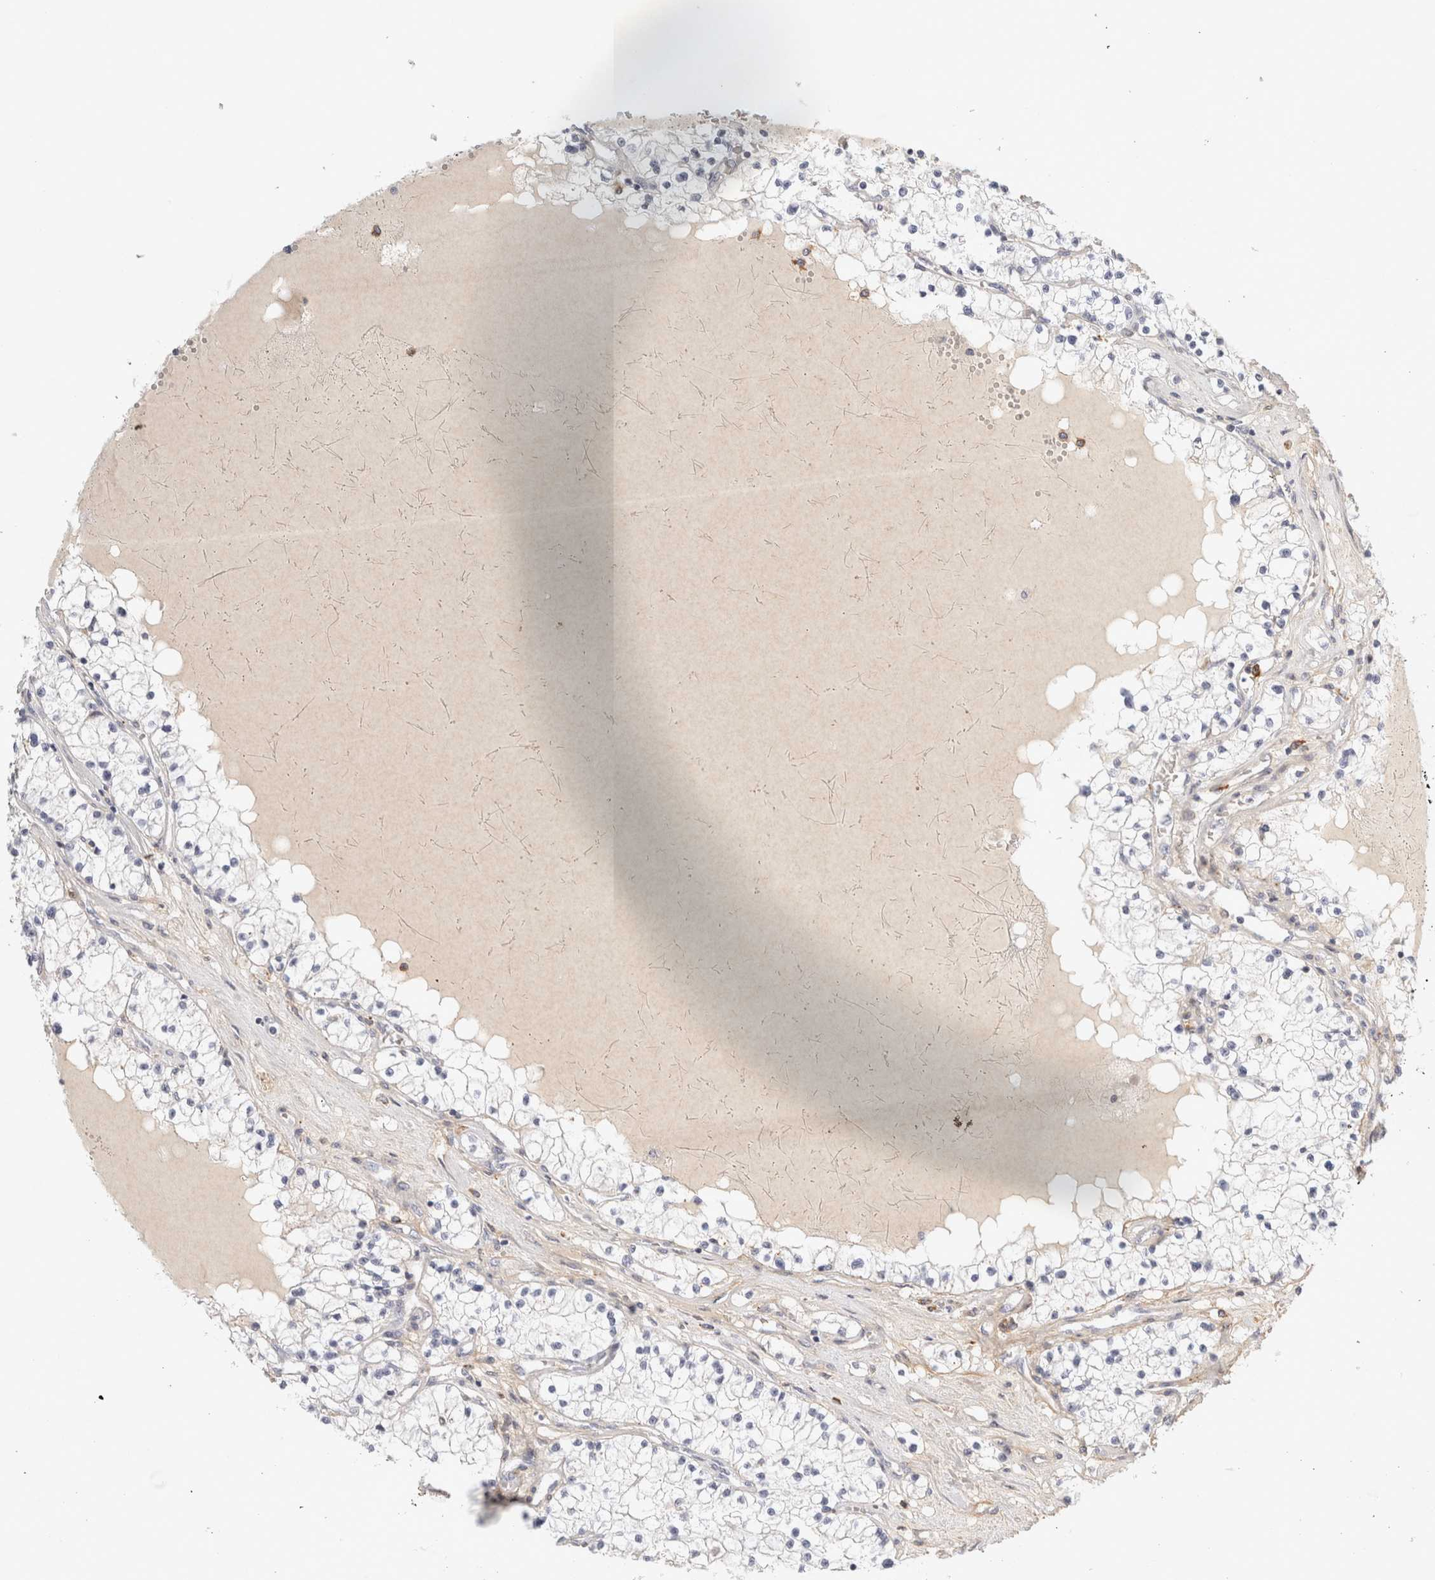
{"staining": {"intensity": "negative", "quantity": "none", "location": "none"}, "tissue": "renal cancer", "cell_type": "Tumor cells", "image_type": "cancer", "snomed": [{"axis": "morphology", "description": "Normal tissue, NOS"}, {"axis": "morphology", "description": "Adenocarcinoma, NOS"}, {"axis": "topography", "description": "Kidney"}], "caption": "Renal adenocarcinoma stained for a protein using IHC displays no positivity tumor cells.", "gene": "FGL2", "patient": {"sex": "male", "age": 68}}